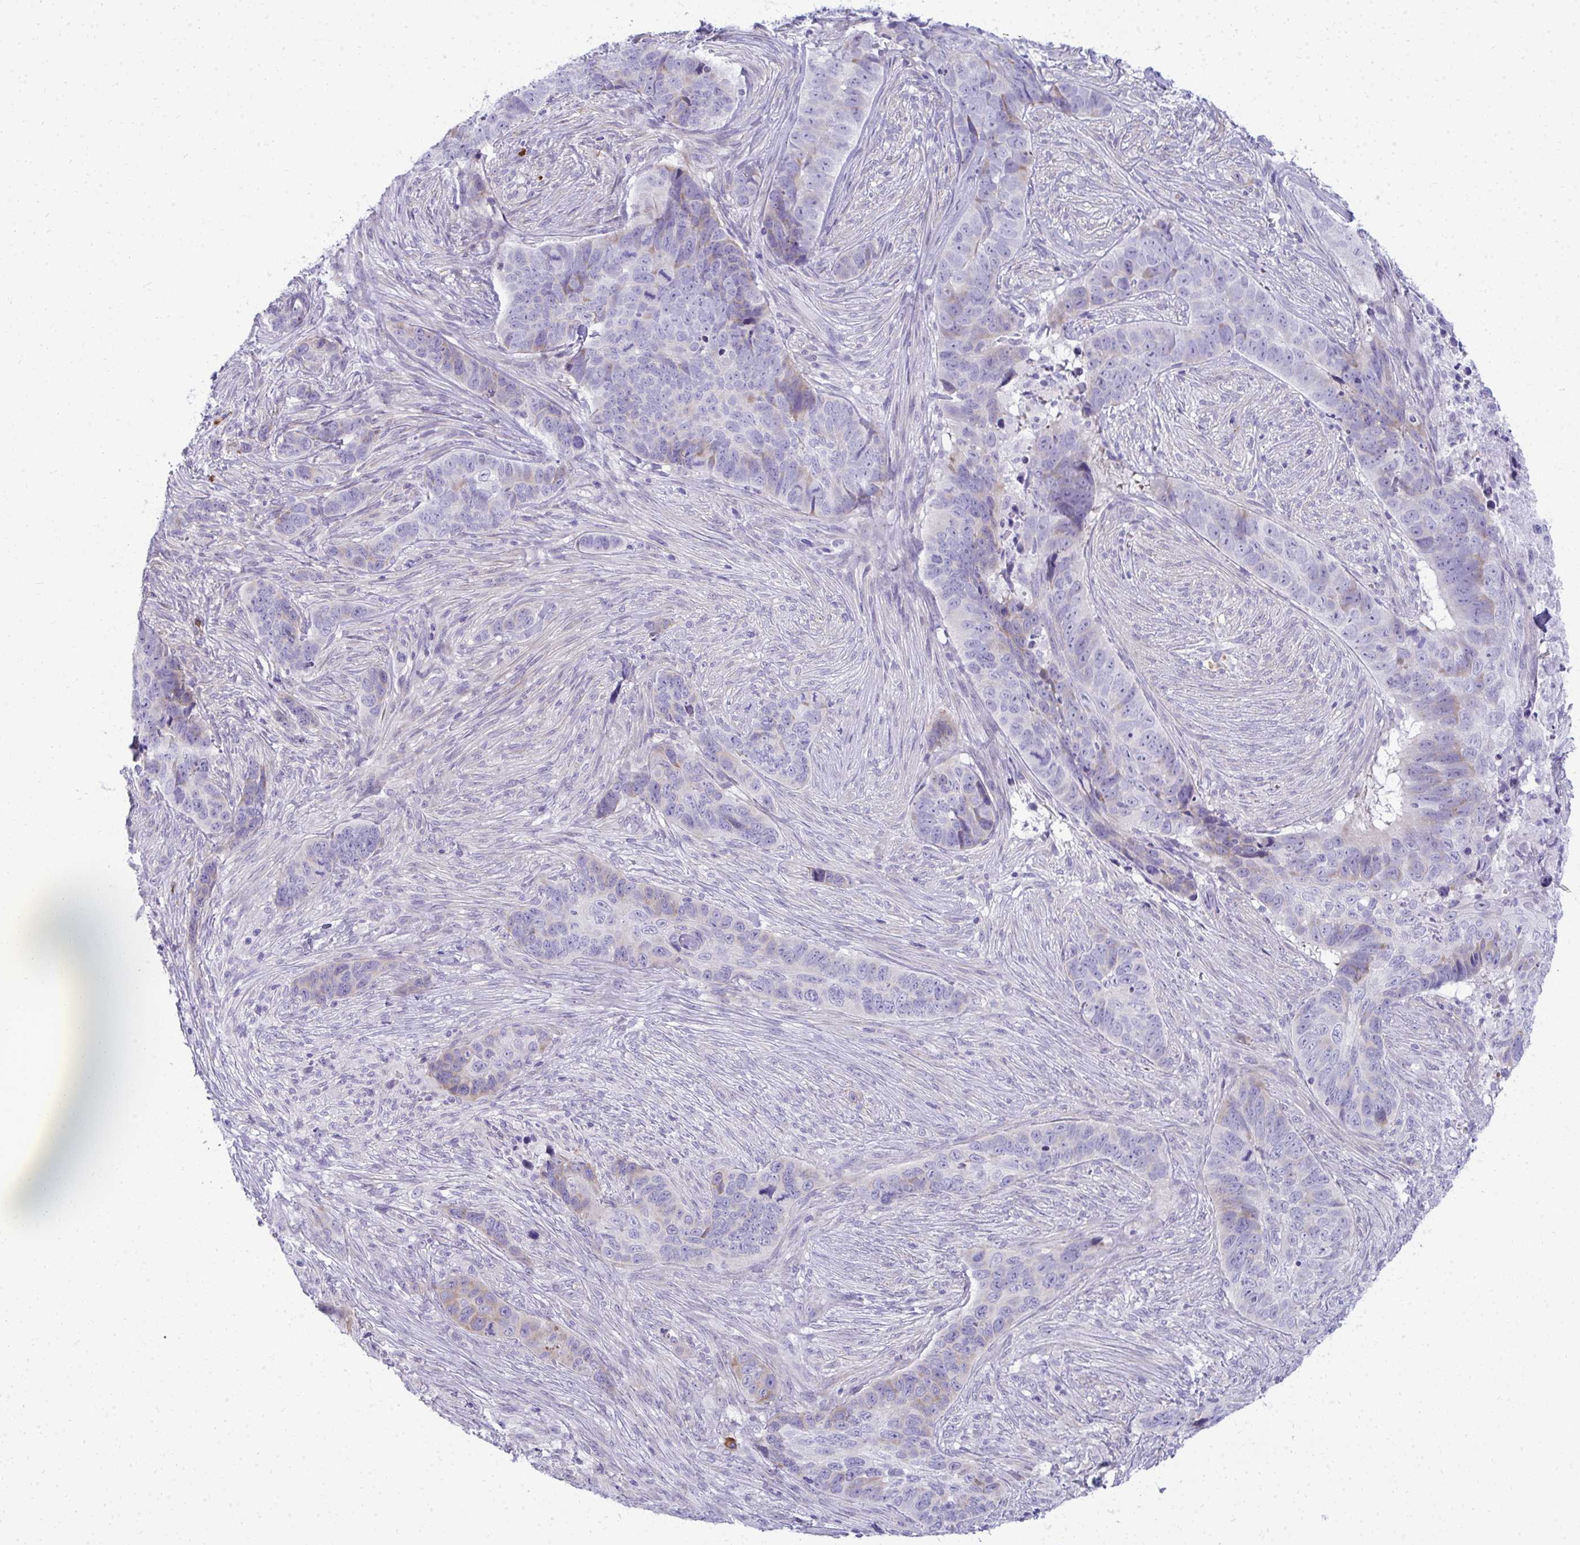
{"staining": {"intensity": "weak", "quantity": "<25%", "location": "cytoplasmic/membranous"}, "tissue": "skin cancer", "cell_type": "Tumor cells", "image_type": "cancer", "snomed": [{"axis": "morphology", "description": "Basal cell carcinoma"}, {"axis": "topography", "description": "Skin"}], "caption": "This is an immunohistochemistry (IHC) photomicrograph of skin cancer. There is no expression in tumor cells.", "gene": "PUS7L", "patient": {"sex": "female", "age": 82}}